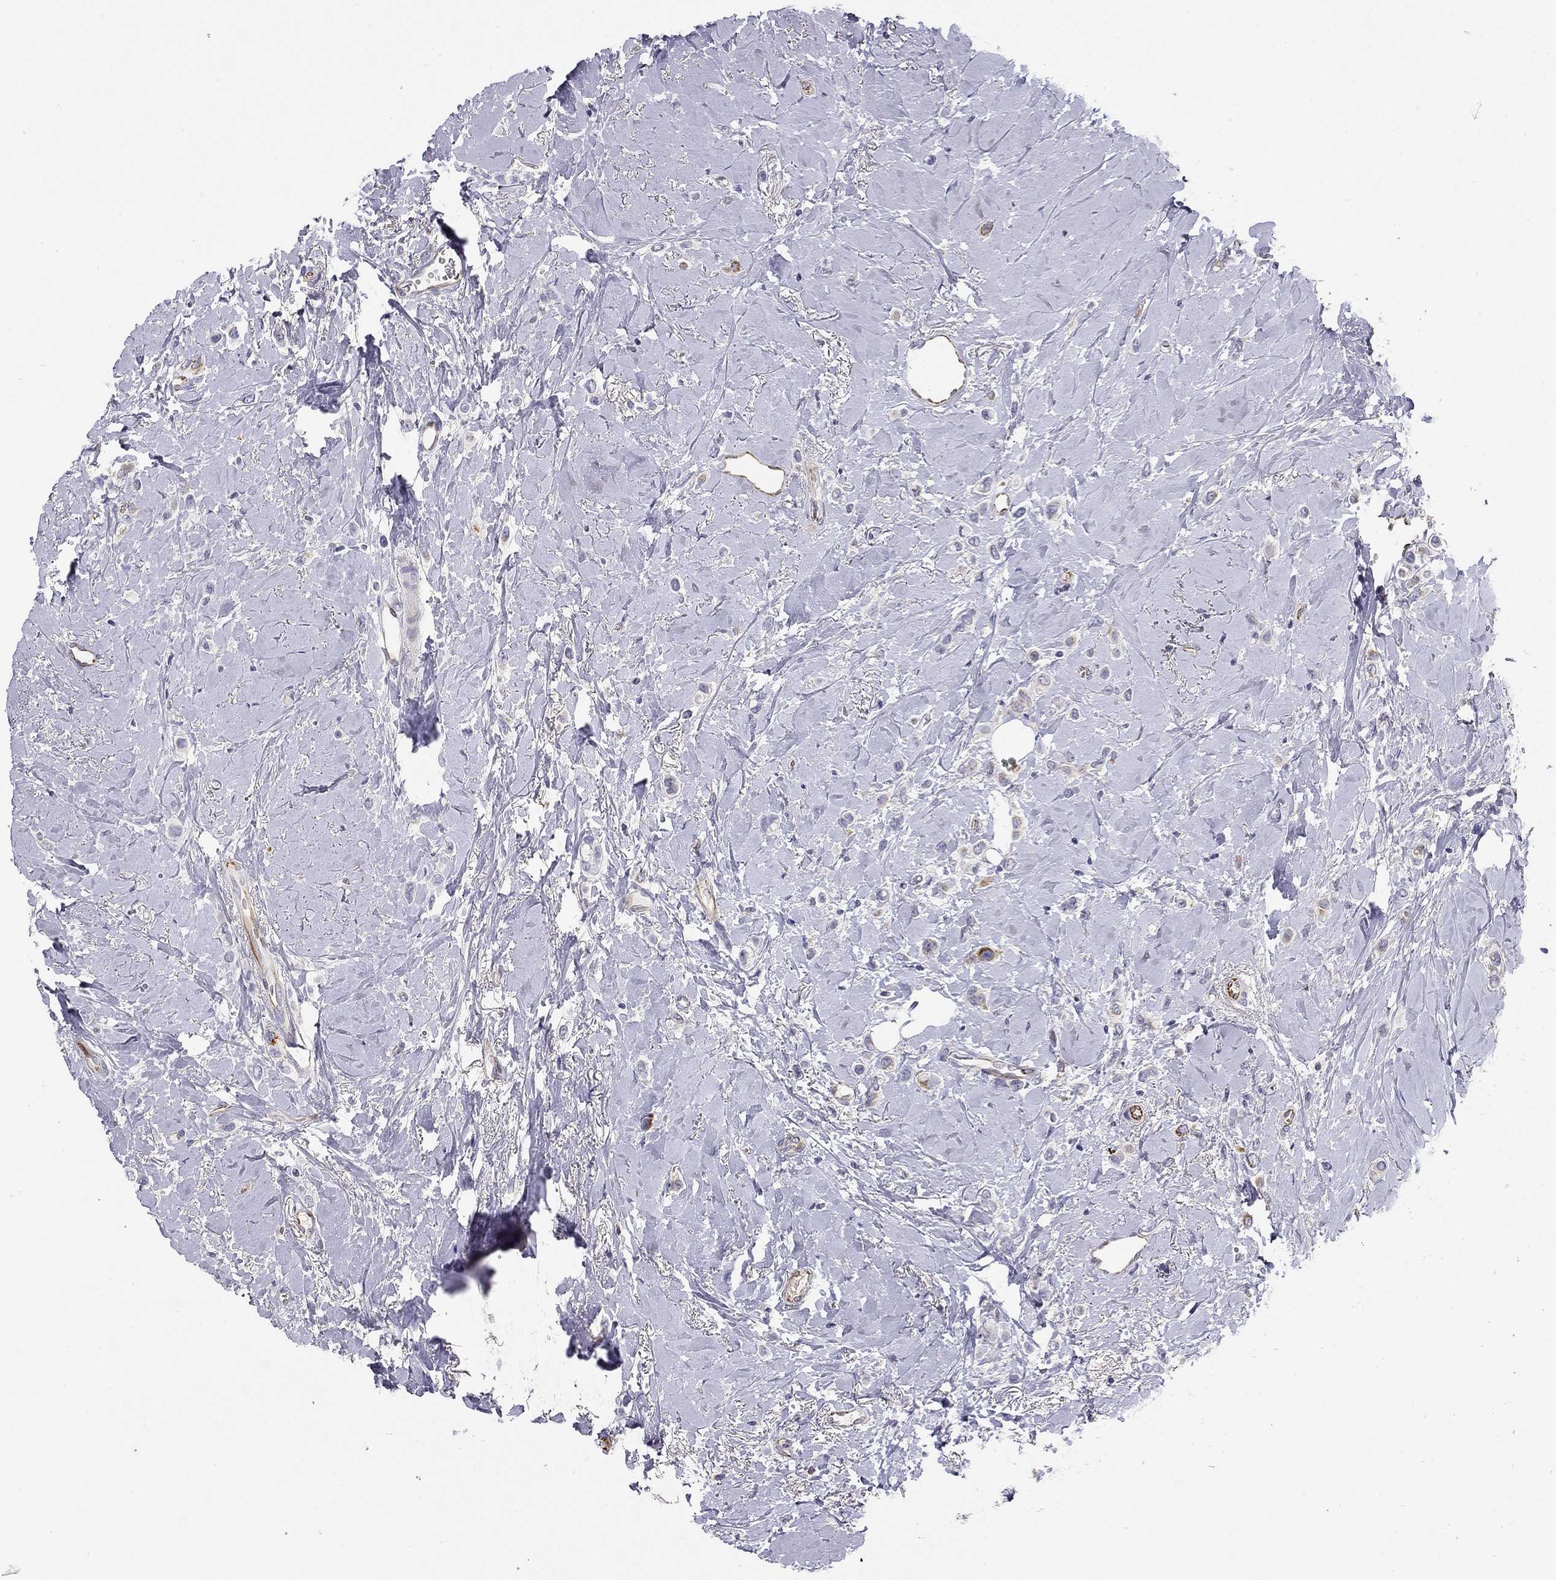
{"staining": {"intensity": "strong", "quantity": "<25%", "location": "cytoplasmic/membranous"}, "tissue": "breast cancer", "cell_type": "Tumor cells", "image_type": "cancer", "snomed": [{"axis": "morphology", "description": "Lobular carcinoma"}, {"axis": "topography", "description": "Breast"}], "caption": "Breast cancer (lobular carcinoma) stained with a protein marker demonstrates strong staining in tumor cells.", "gene": "RTL1", "patient": {"sex": "female", "age": 66}}